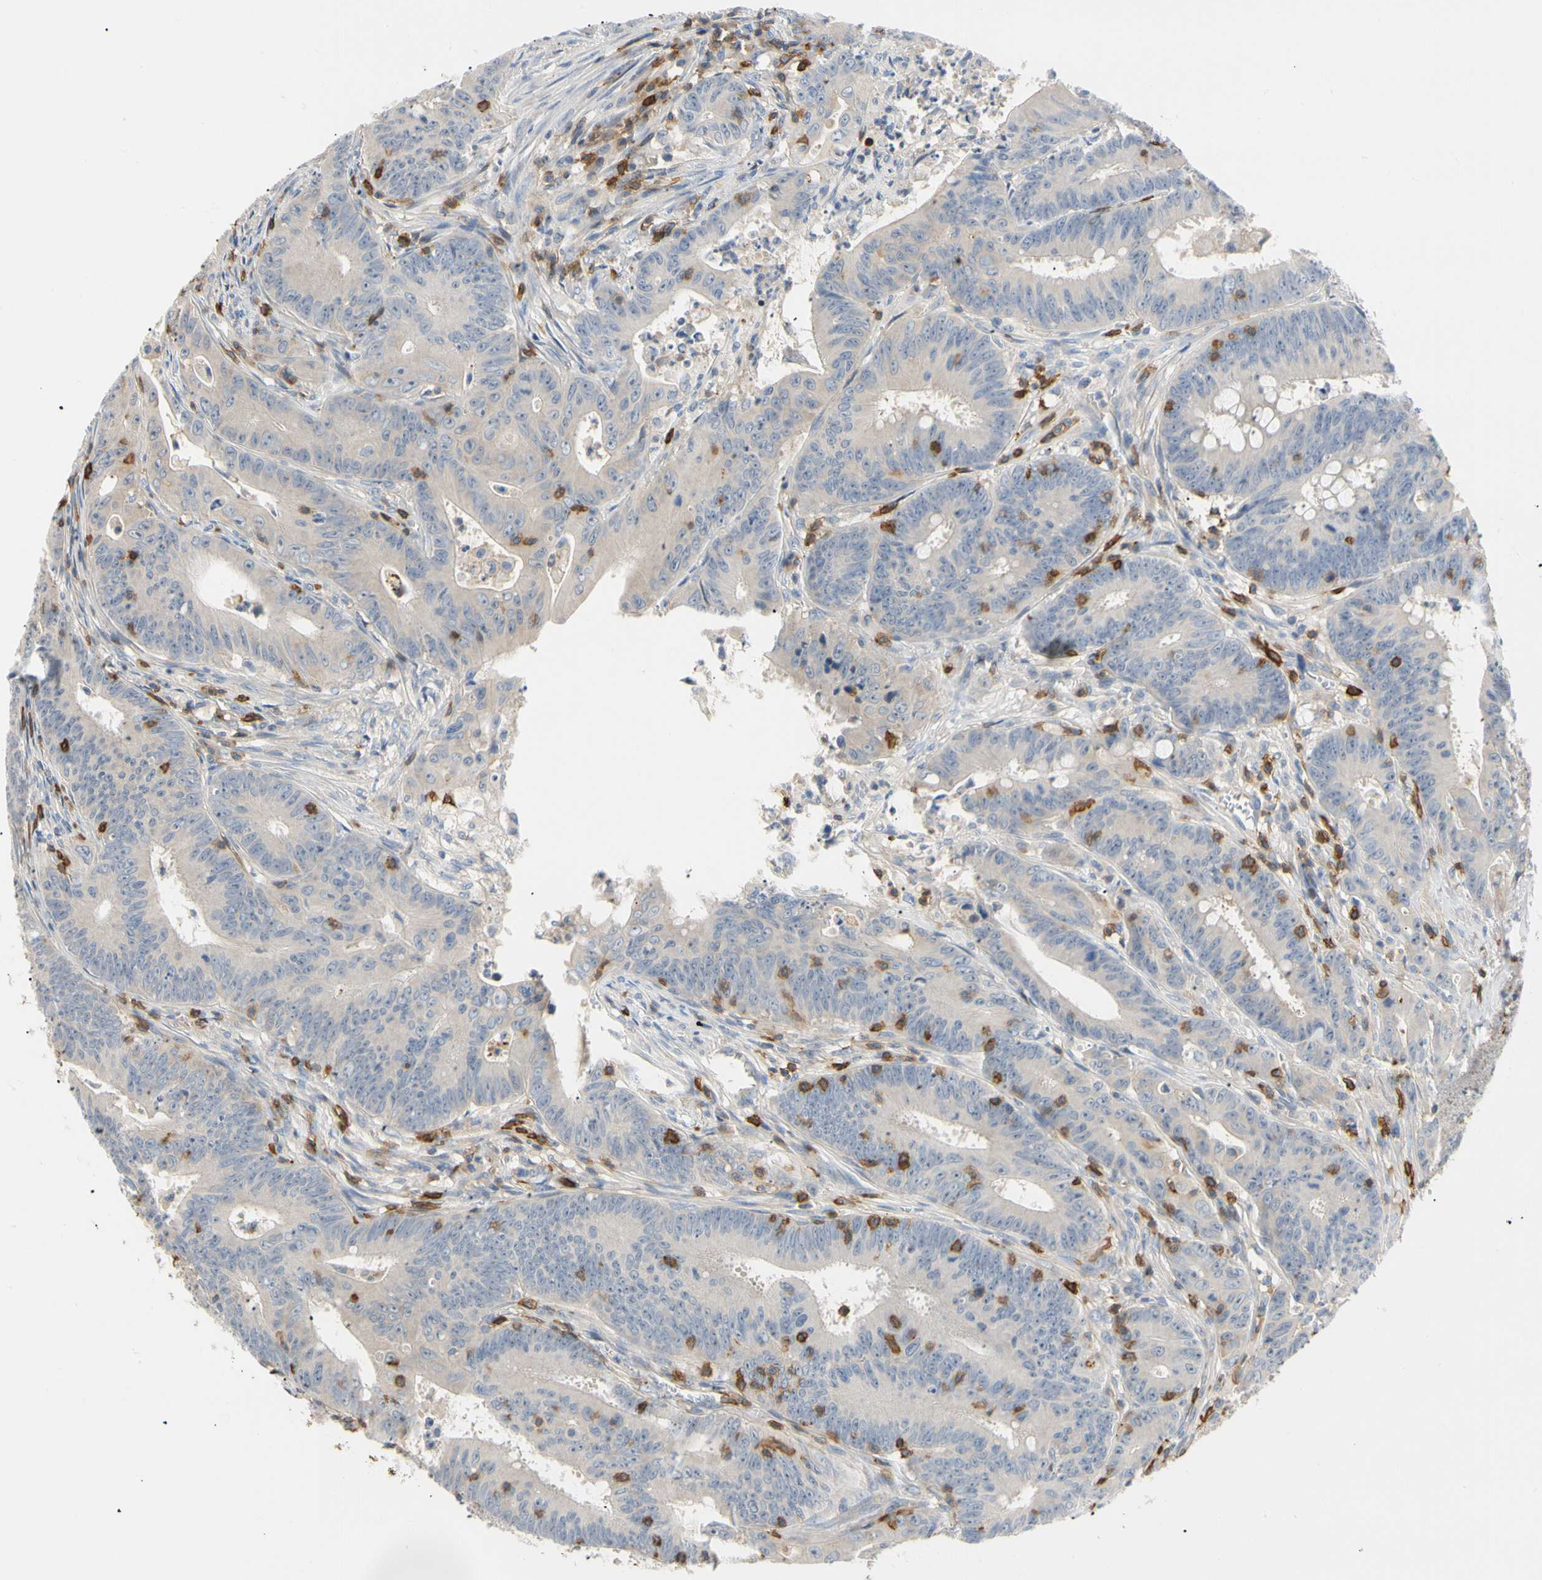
{"staining": {"intensity": "negative", "quantity": "none", "location": "none"}, "tissue": "colorectal cancer", "cell_type": "Tumor cells", "image_type": "cancer", "snomed": [{"axis": "morphology", "description": "Adenocarcinoma, NOS"}, {"axis": "topography", "description": "Colon"}], "caption": "This micrograph is of colorectal cancer stained with IHC to label a protein in brown with the nuclei are counter-stained blue. There is no staining in tumor cells.", "gene": "TNFRSF18", "patient": {"sex": "male", "age": 45}}